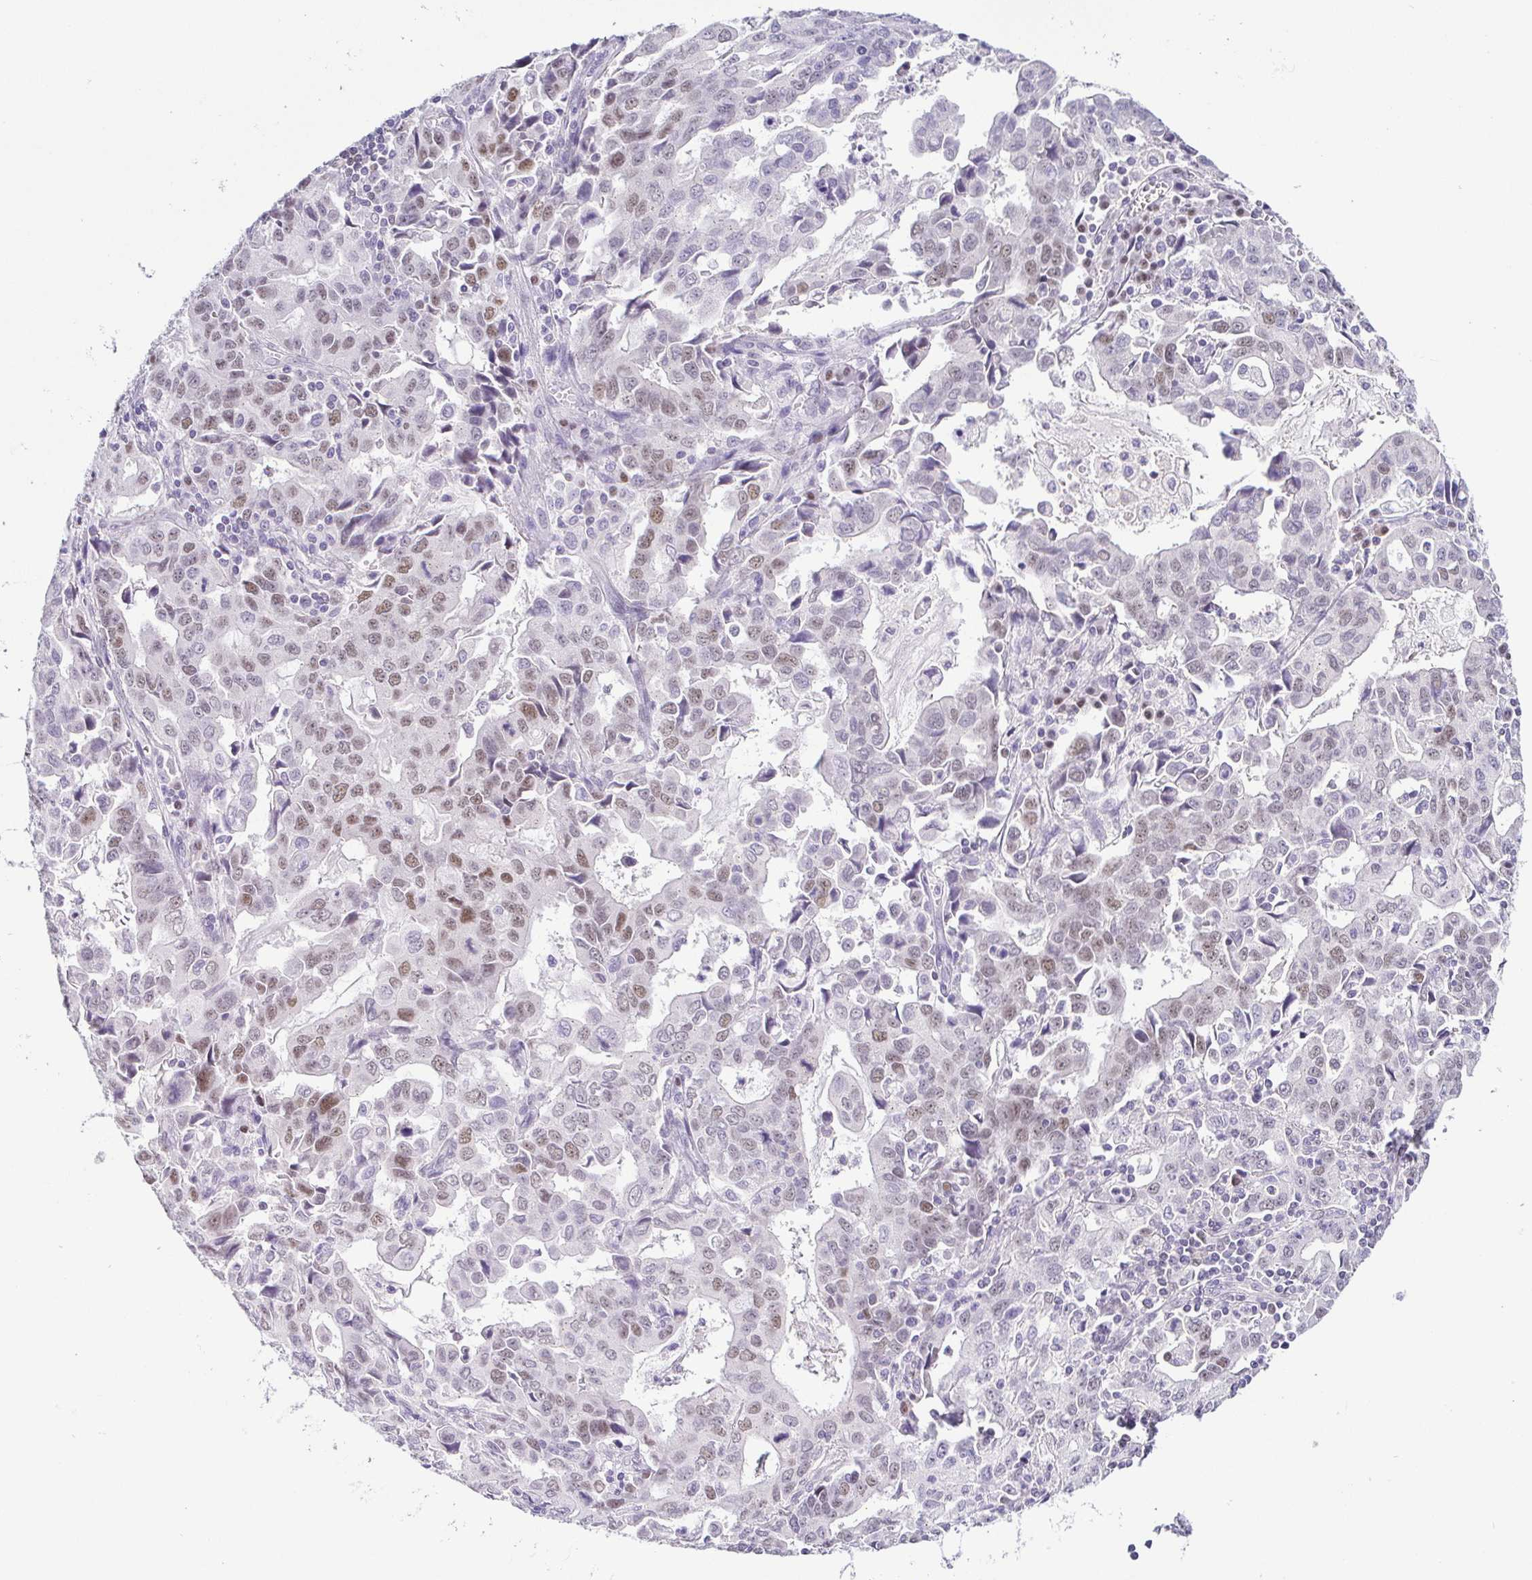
{"staining": {"intensity": "moderate", "quantity": "<25%", "location": "nuclear"}, "tissue": "stomach cancer", "cell_type": "Tumor cells", "image_type": "cancer", "snomed": [{"axis": "morphology", "description": "Adenocarcinoma, NOS"}, {"axis": "topography", "description": "Stomach, upper"}], "caption": "Immunohistochemistry of human stomach cancer demonstrates low levels of moderate nuclear positivity in about <25% of tumor cells.", "gene": "TCF3", "patient": {"sex": "male", "age": 85}}